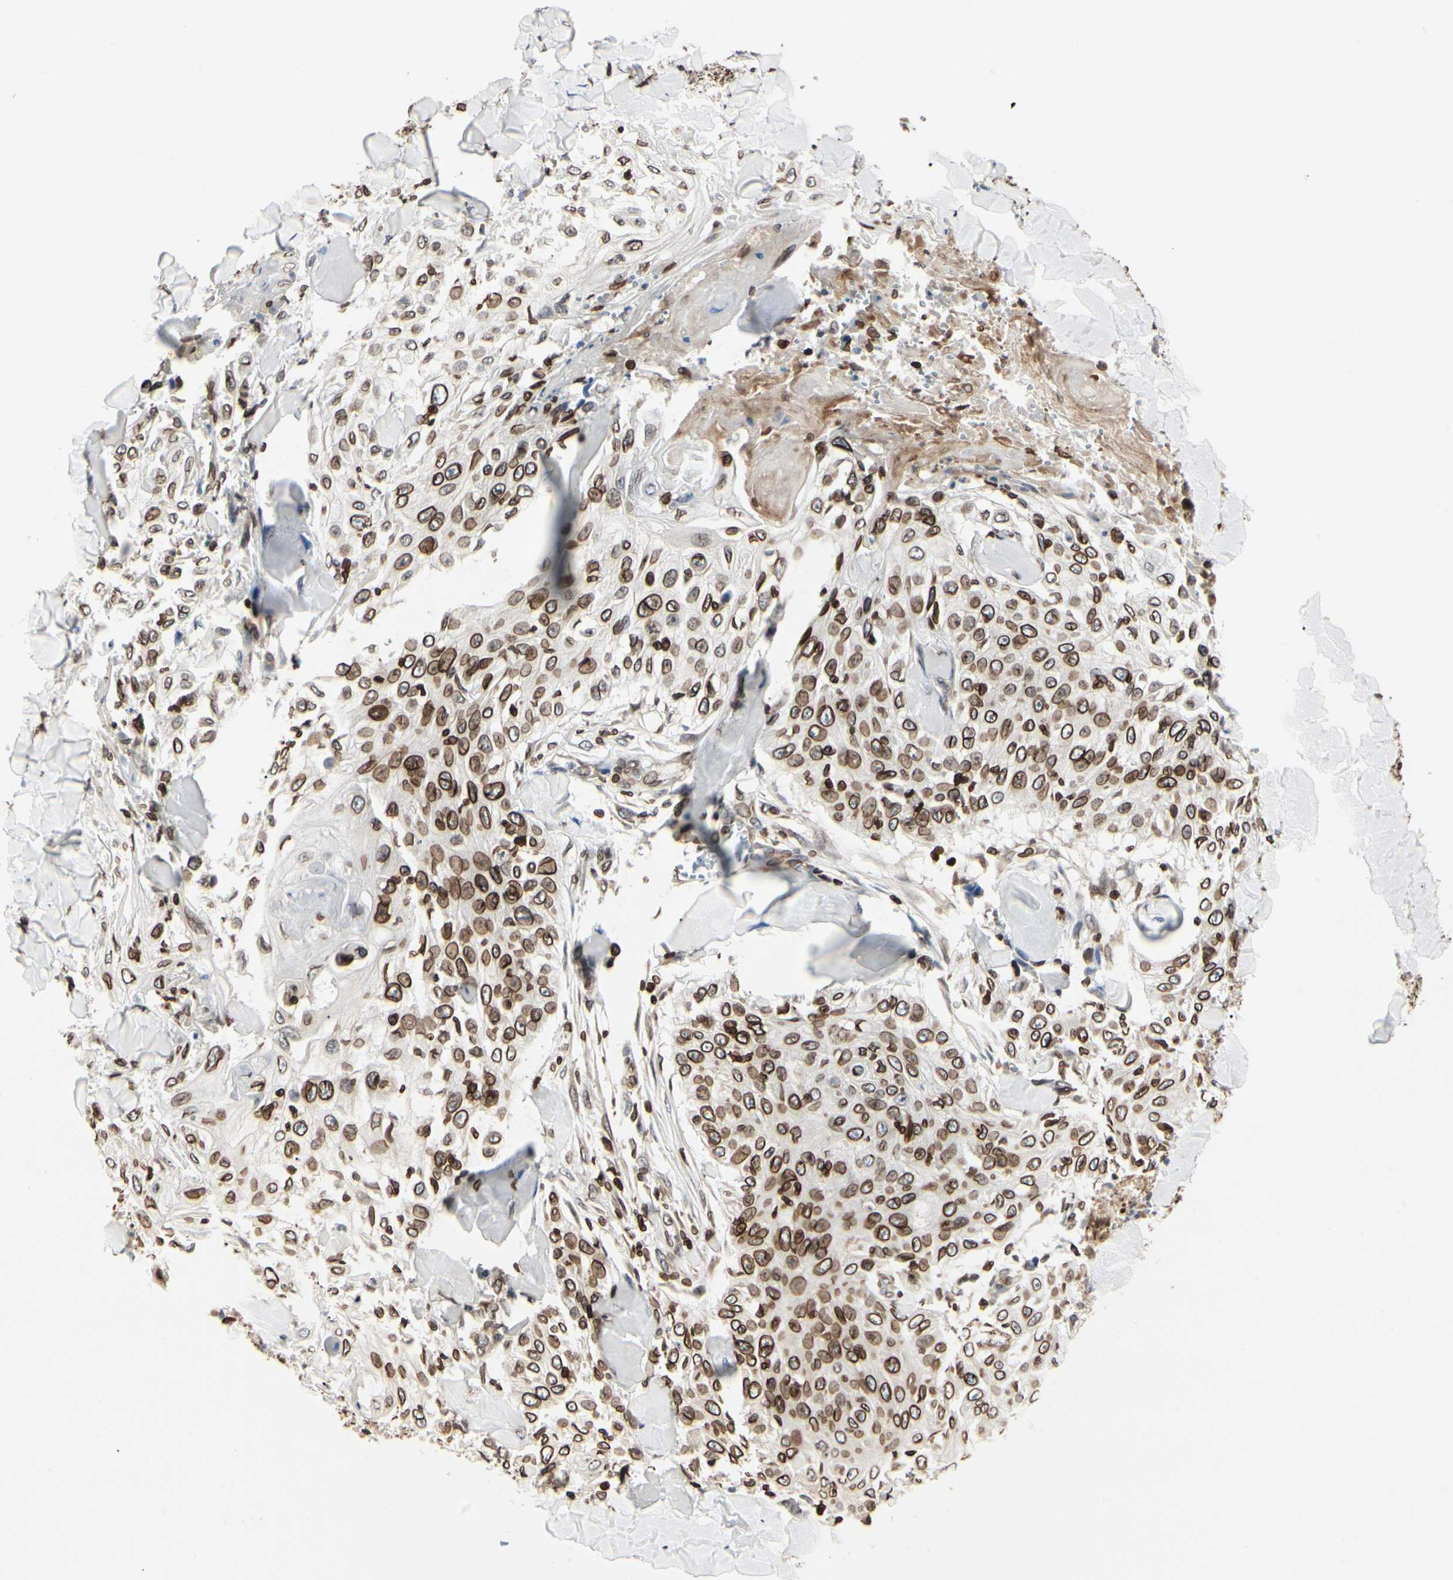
{"staining": {"intensity": "strong", "quantity": ">75%", "location": "cytoplasmic/membranous,nuclear"}, "tissue": "skin cancer", "cell_type": "Tumor cells", "image_type": "cancer", "snomed": [{"axis": "morphology", "description": "Squamous cell carcinoma, NOS"}, {"axis": "topography", "description": "Skin"}], "caption": "Skin squamous cell carcinoma stained with DAB immunohistochemistry (IHC) shows high levels of strong cytoplasmic/membranous and nuclear positivity in approximately >75% of tumor cells.", "gene": "TMPO", "patient": {"sex": "male", "age": 86}}